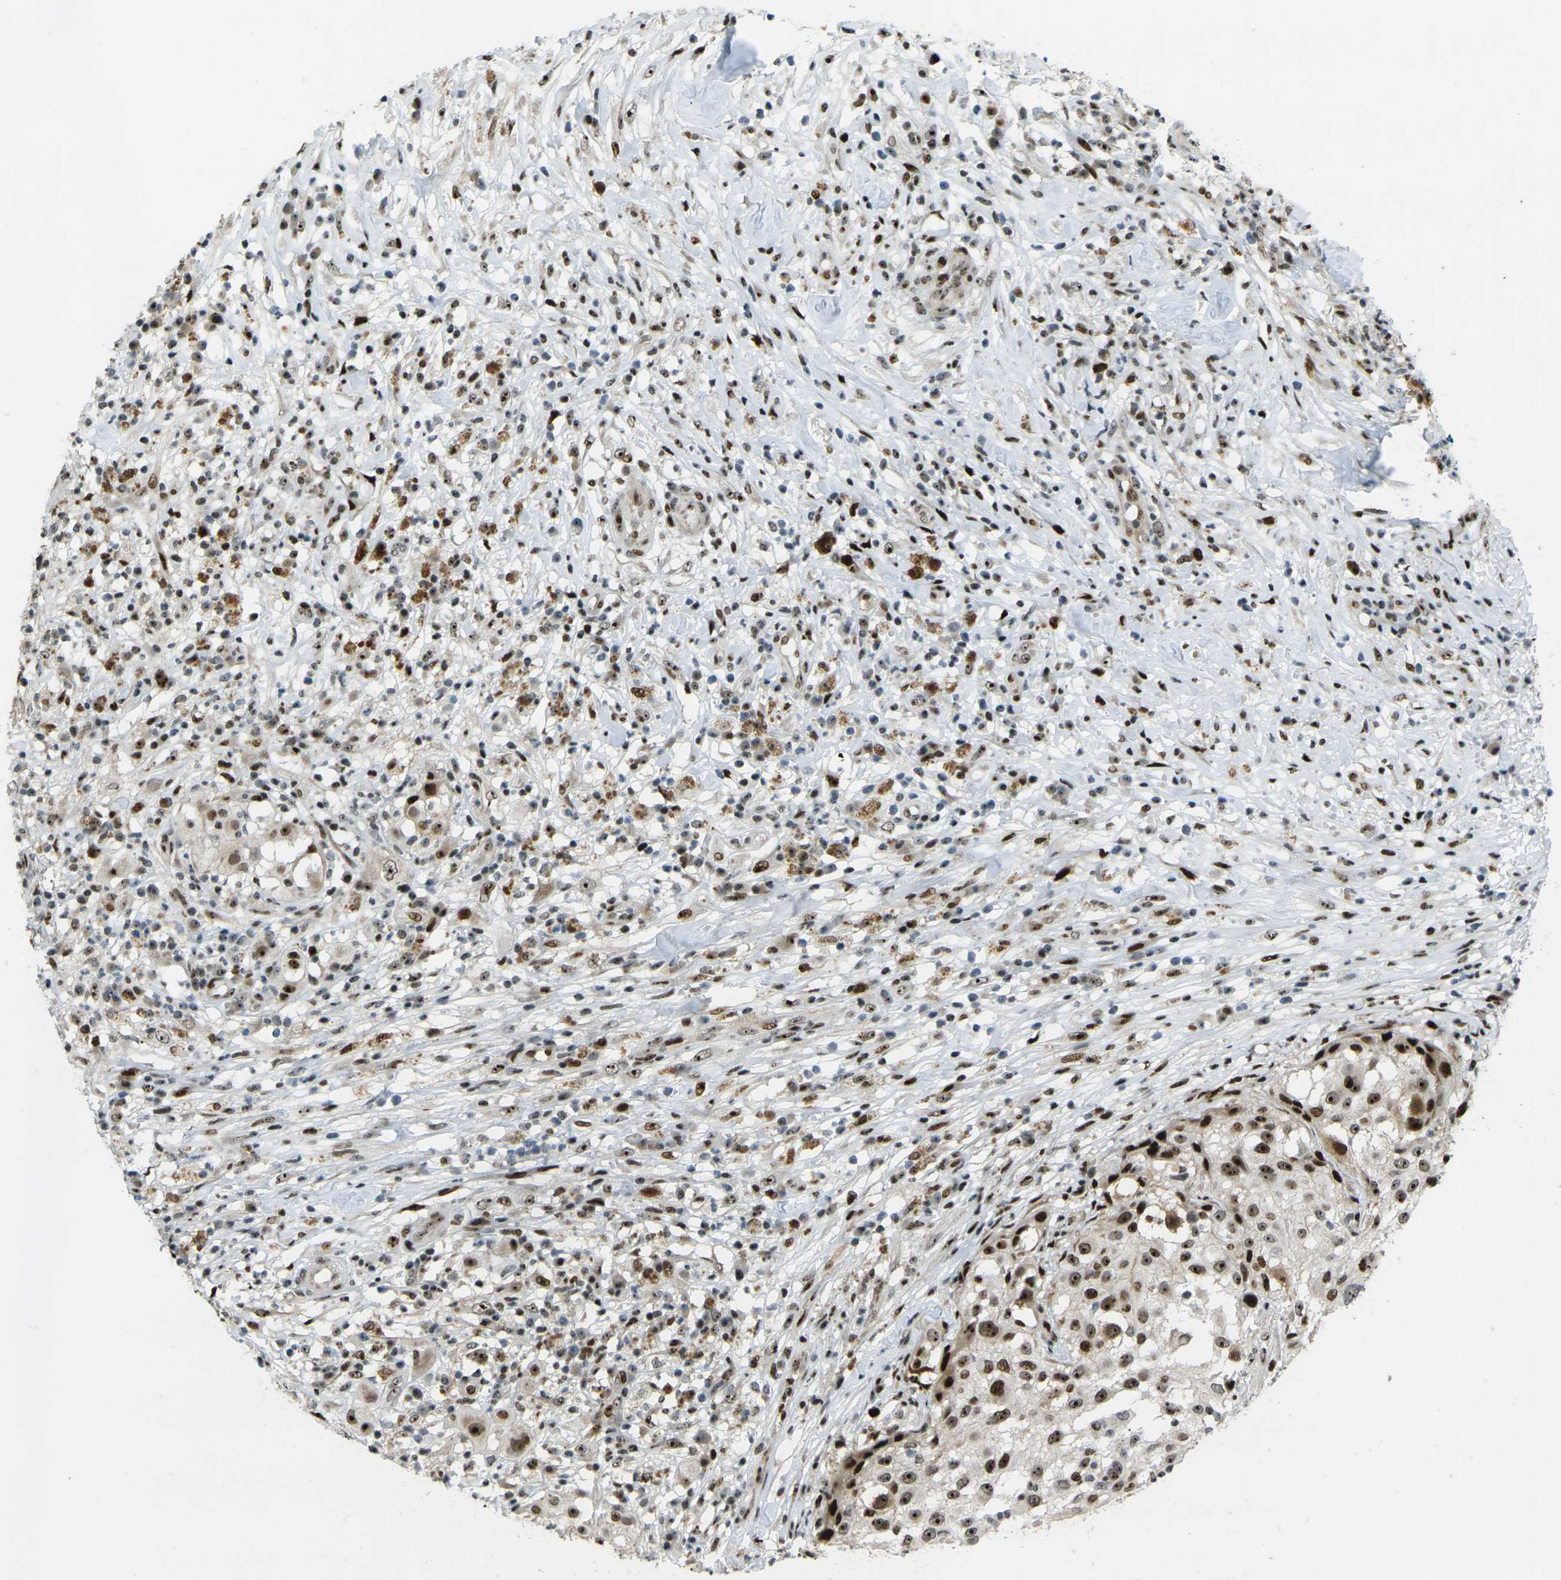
{"staining": {"intensity": "strong", "quantity": ">75%", "location": "nuclear"}, "tissue": "melanoma", "cell_type": "Tumor cells", "image_type": "cancer", "snomed": [{"axis": "morphology", "description": "Necrosis, NOS"}, {"axis": "morphology", "description": "Malignant melanoma, NOS"}, {"axis": "topography", "description": "Skin"}], "caption": "This micrograph shows malignant melanoma stained with IHC to label a protein in brown. The nuclear of tumor cells show strong positivity for the protein. Nuclei are counter-stained blue.", "gene": "UBE2C", "patient": {"sex": "female", "age": 87}}